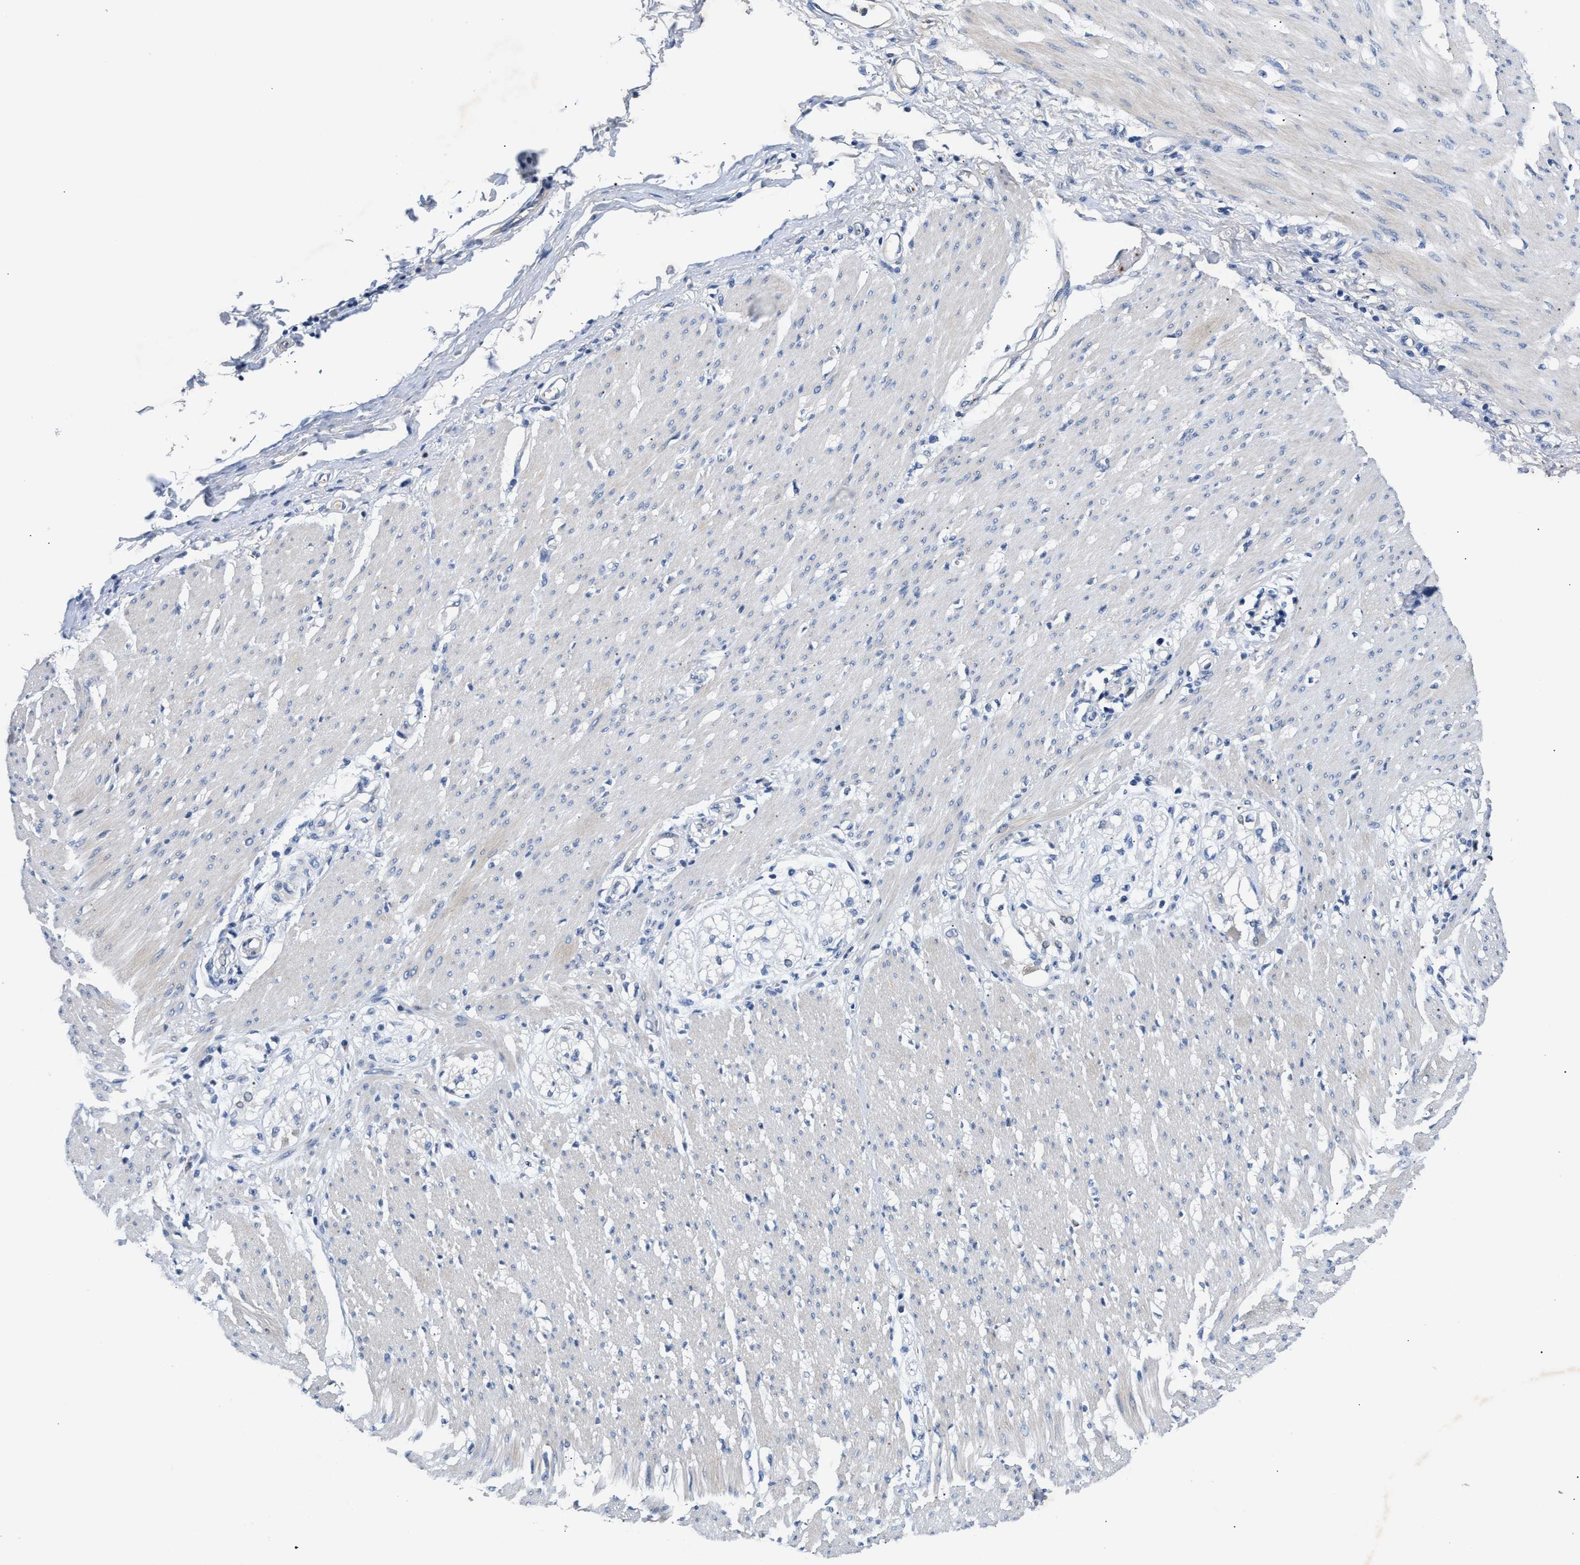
{"staining": {"intensity": "negative", "quantity": "none", "location": "none"}, "tissue": "adipose tissue", "cell_type": "Adipocytes", "image_type": "normal", "snomed": [{"axis": "morphology", "description": "Normal tissue, NOS"}, {"axis": "morphology", "description": "Adenocarcinoma, NOS"}, {"axis": "topography", "description": "Colon"}, {"axis": "topography", "description": "Peripheral nerve tissue"}], "caption": "The photomicrograph shows no staining of adipocytes in unremarkable adipose tissue. (DAB (3,3'-diaminobenzidine) immunohistochemistry visualized using brightfield microscopy, high magnification).", "gene": "CCDC171", "patient": {"sex": "male", "age": 14}}